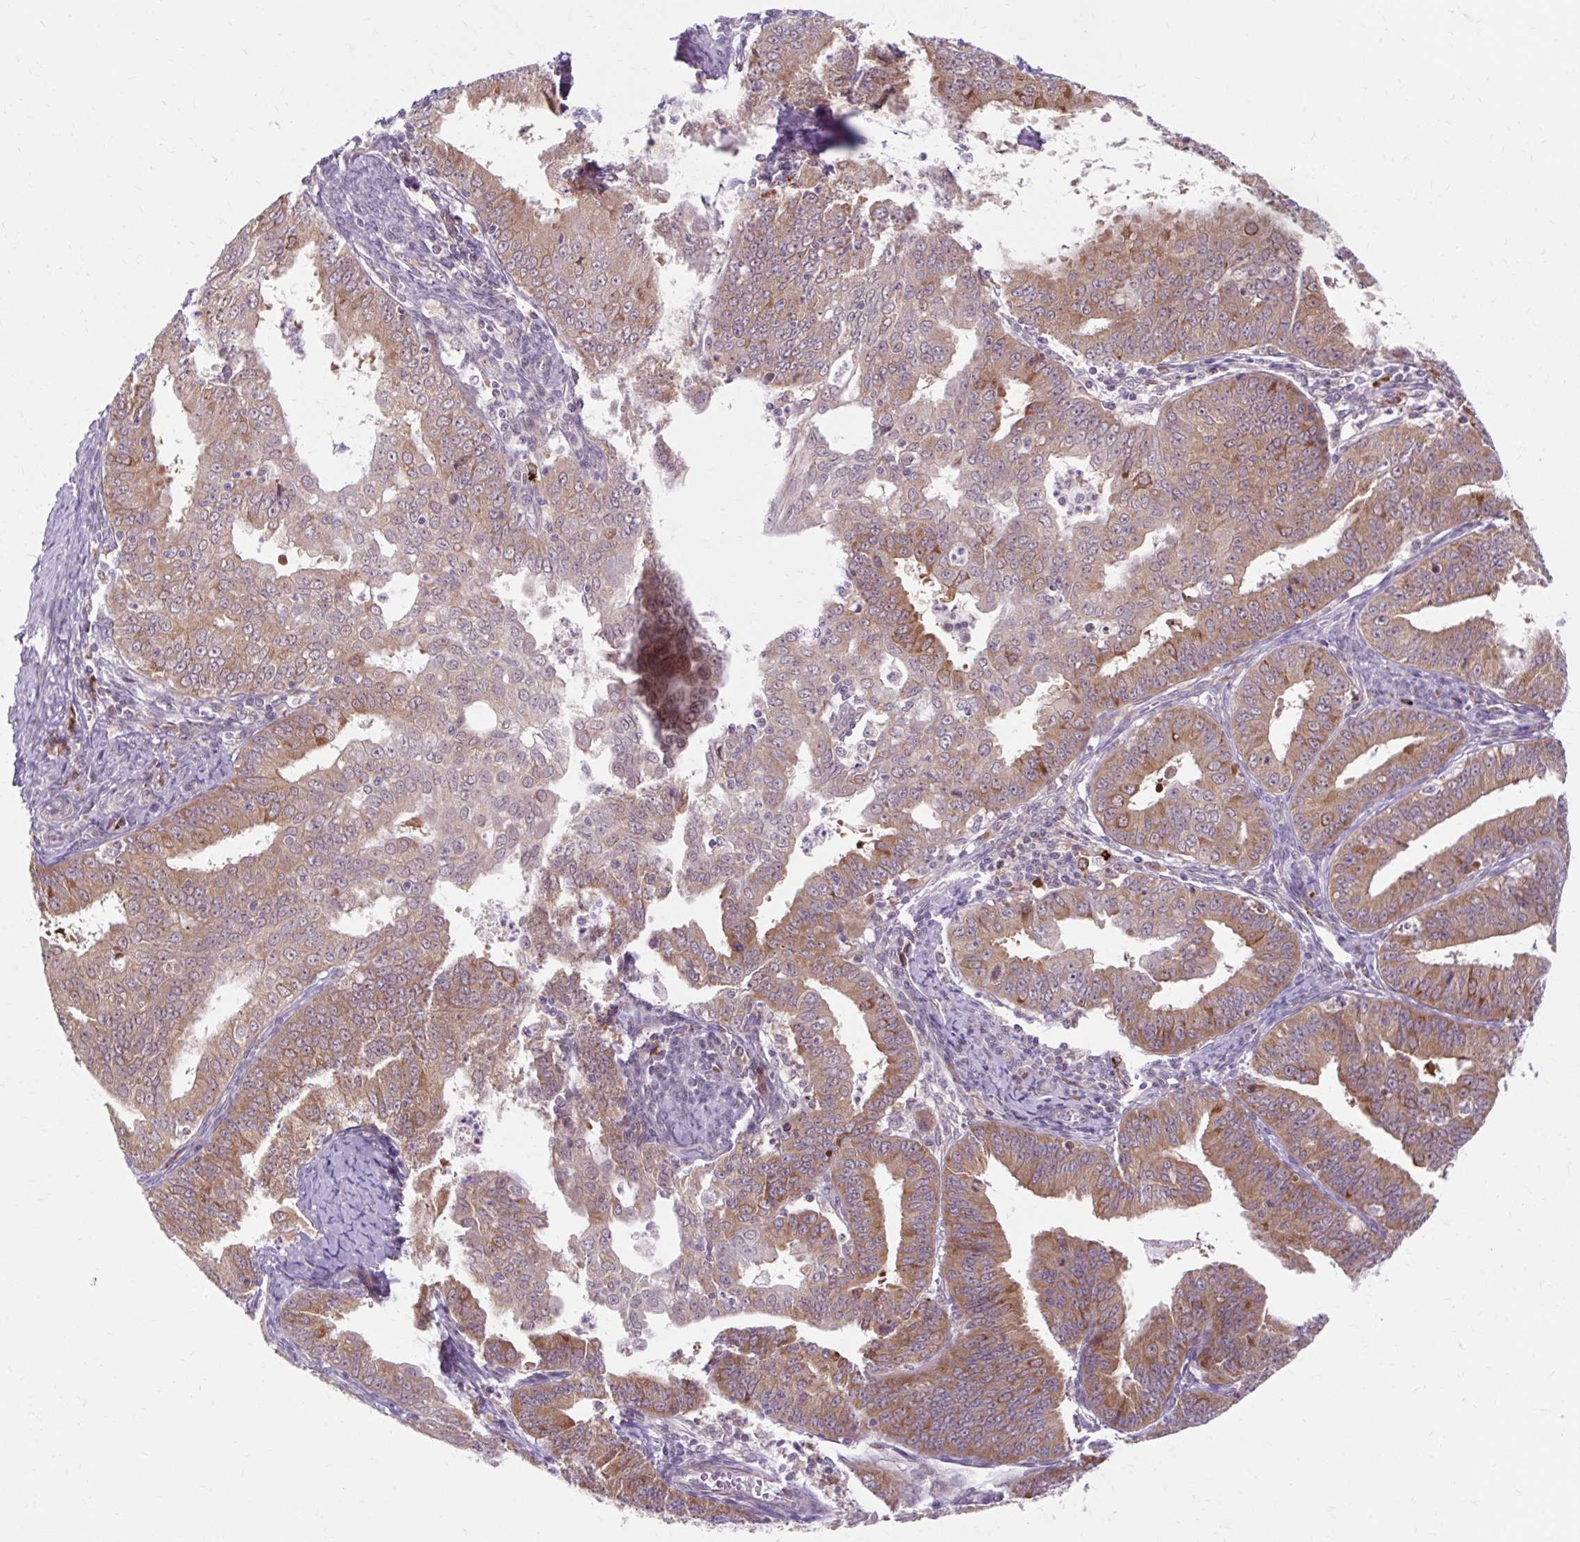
{"staining": {"intensity": "moderate", "quantity": ">75%", "location": "cytoplasmic/membranous"}, "tissue": "endometrial cancer", "cell_type": "Tumor cells", "image_type": "cancer", "snomed": [{"axis": "morphology", "description": "Adenocarcinoma, NOS"}, {"axis": "topography", "description": "Endometrium"}], "caption": "Immunohistochemical staining of human adenocarcinoma (endometrial) demonstrates medium levels of moderate cytoplasmic/membranous staining in about >75% of tumor cells. (DAB IHC with brightfield microscopy, high magnification).", "gene": "GEMIN2", "patient": {"sex": "female", "age": 73}}